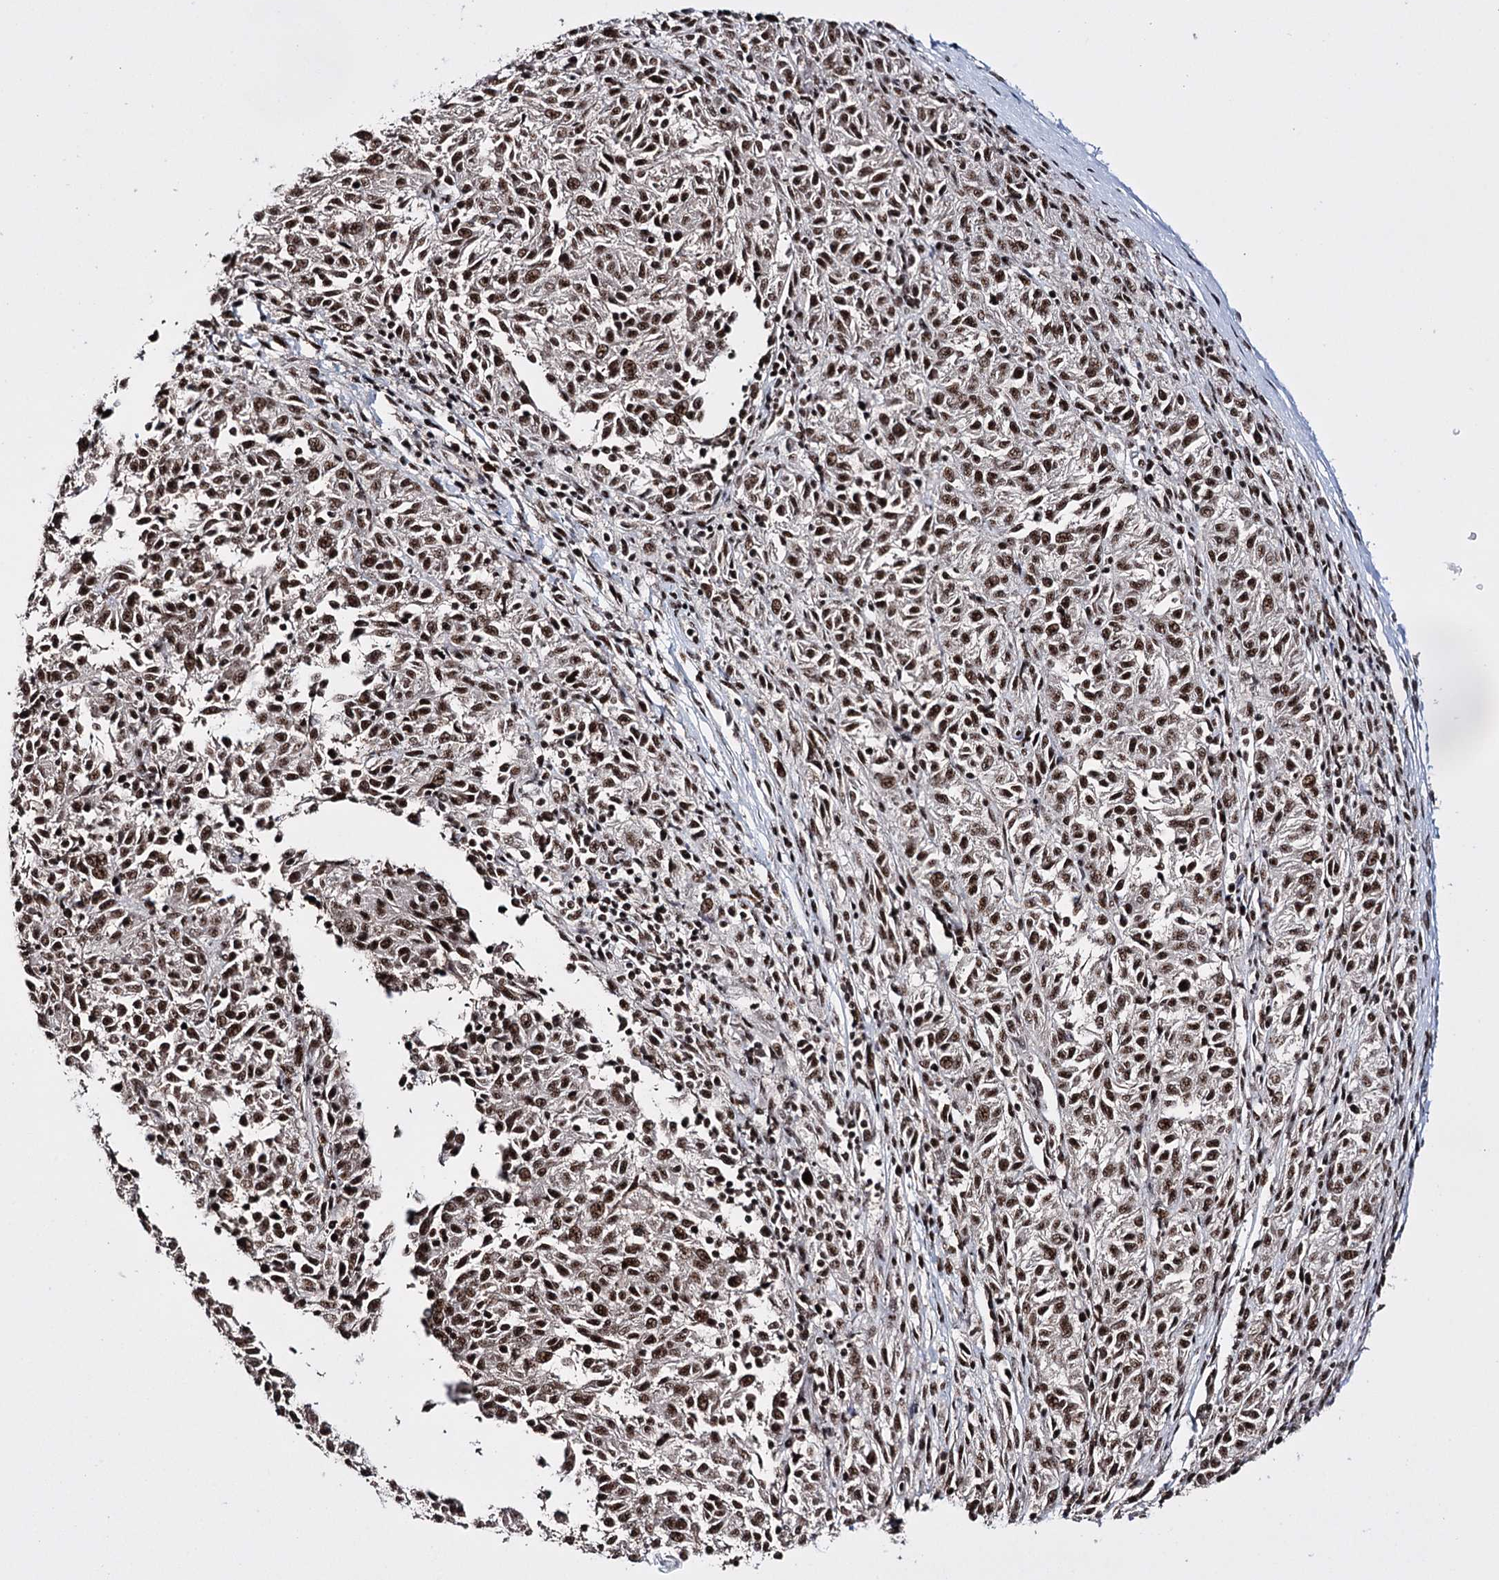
{"staining": {"intensity": "strong", "quantity": ">75%", "location": "nuclear"}, "tissue": "melanoma", "cell_type": "Tumor cells", "image_type": "cancer", "snomed": [{"axis": "morphology", "description": "Malignant melanoma, NOS"}, {"axis": "topography", "description": "Skin"}], "caption": "DAB (3,3'-diaminobenzidine) immunohistochemical staining of melanoma demonstrates strong nuclear protein staining in about >75% of tumor cells. (DAB = brown stain, brightfield microscopy at high magnification).", "gene": "PRPF40A", "patient": {"sex": "female", "age": 72}}